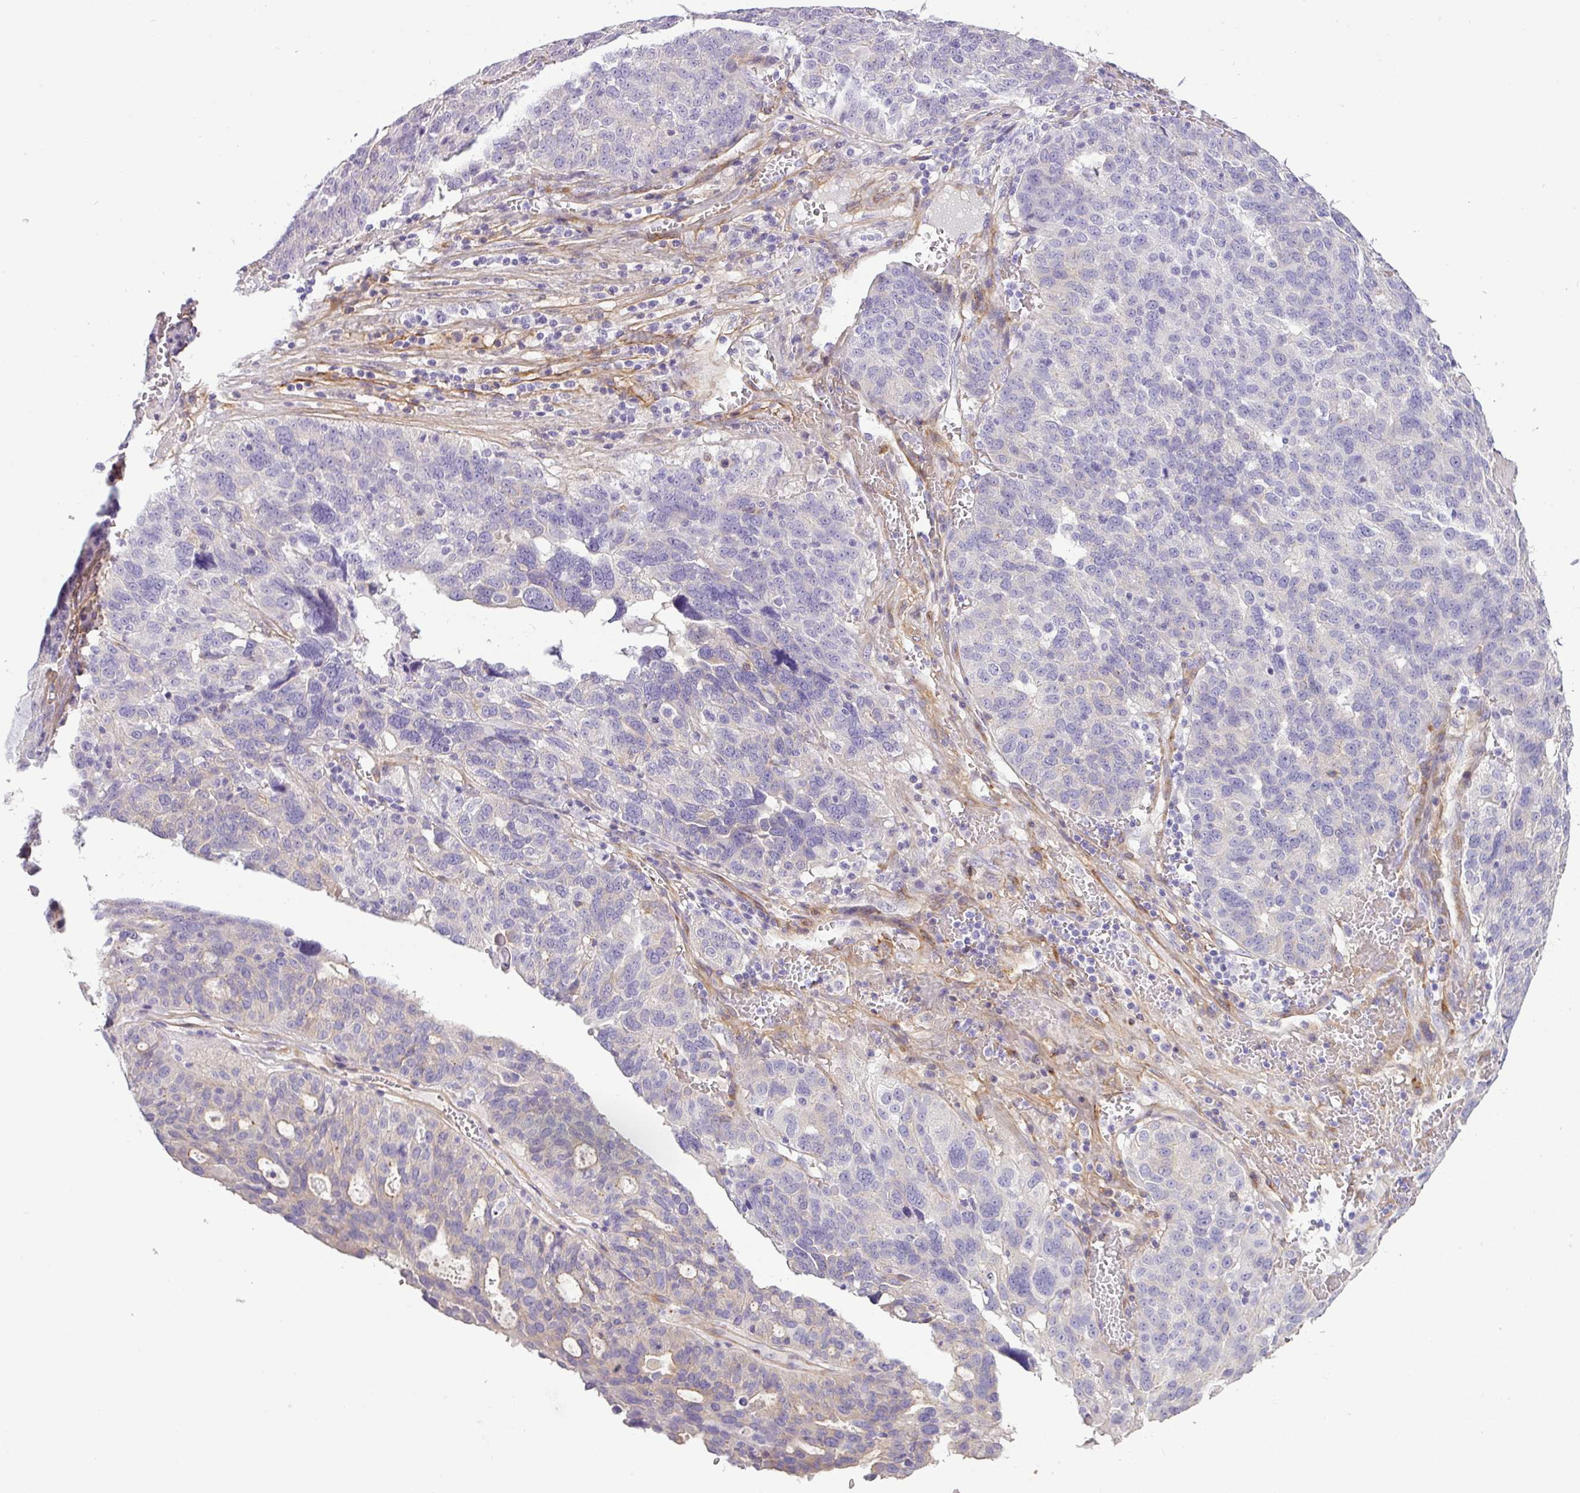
{"staining": {"intensity": "weak", "quantity": "<25%", "location": "cytoplasmic/membranous"}, "tissue": "ovarian cancer", "cell_type": "Tumor cells", "image_type": "cancer", "snomed": [{"axis": "morphology", "description": "Cystadenocarcinoma, serous, NOS"}, {"axis": "topography", "description": "Ovary"}], "caption": "Tumor cells show no significant protein staining in serous cystadenocarcinoma (ovarian).", "gene": "PARD6G", "patient": {"sex": "female", "age": 59}}